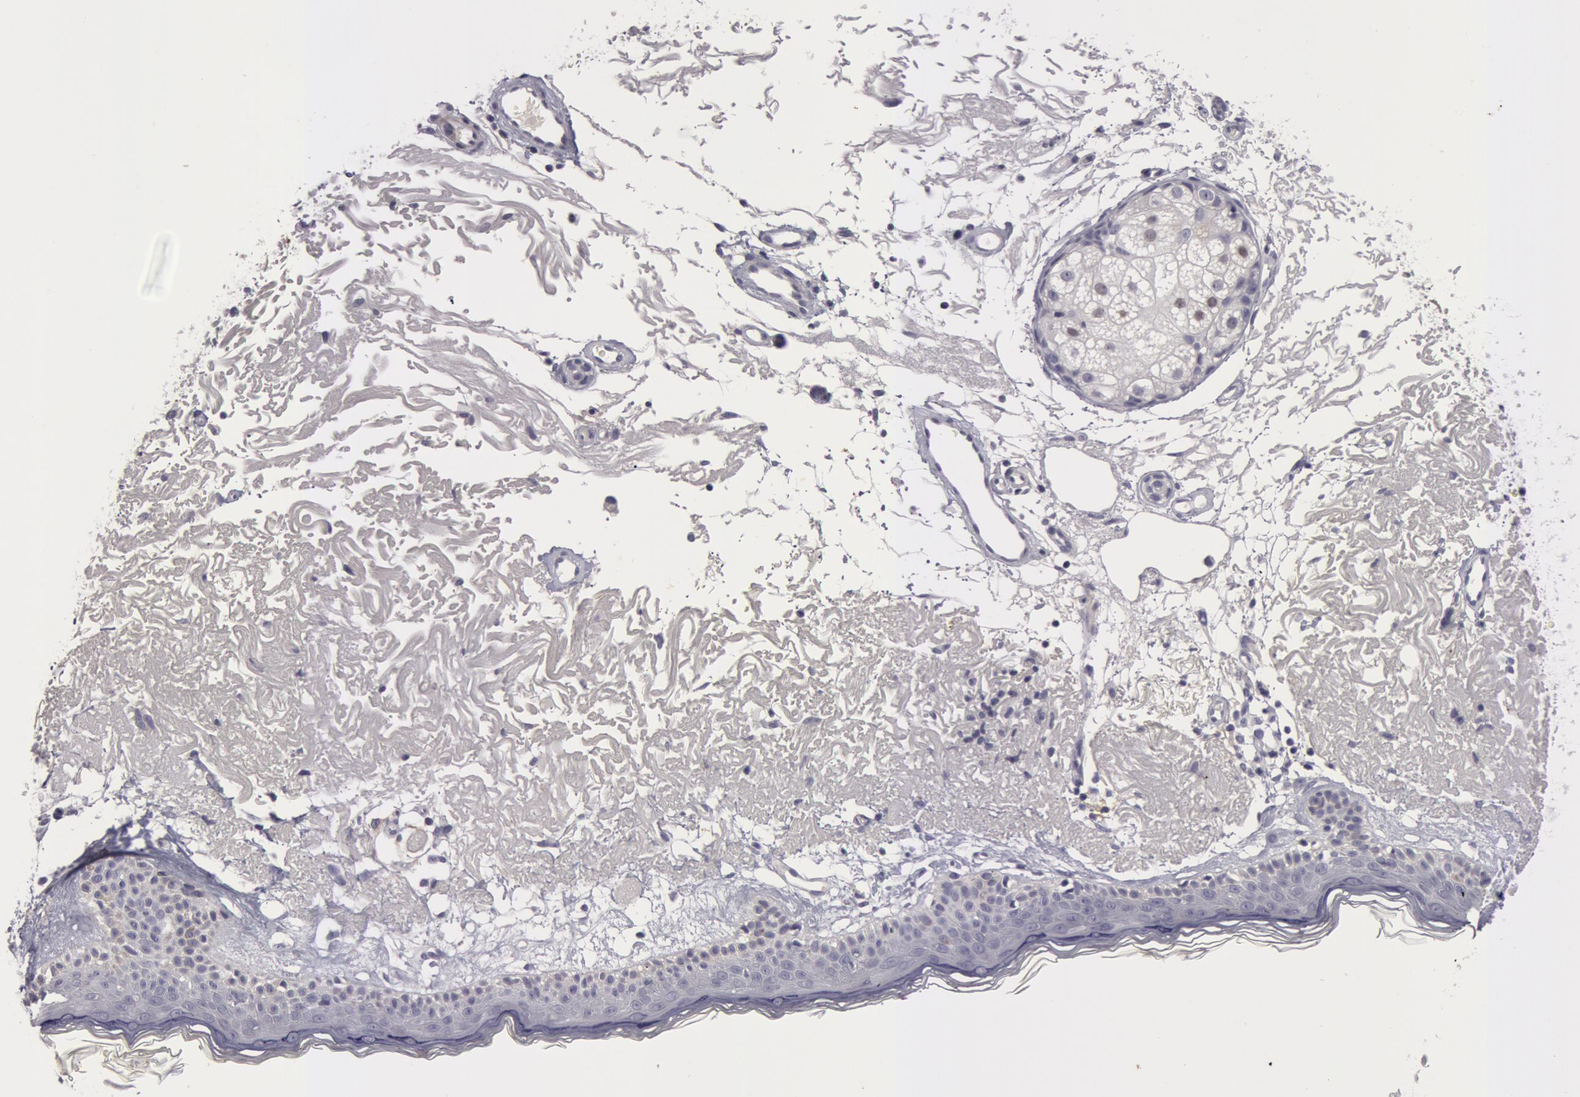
{"staining": {"intensity": "negative", "quantity": "none", "location": "none"}, "tissue": "skin", "cell_type": "Fibroblasts", "image_type": "normal", "snomed": [{"axis": "morphology", "description": "Normal tissue, NOS"}, {"axis": "topography", "description": "Skin"}], "caption": "Fibroblasts show no significant staining in normal skin. (Brightfield microscopy of DAB IHC at high magnification).", "gene": "NLGN4X", "patient": {"sex": "female", "age": 90}}